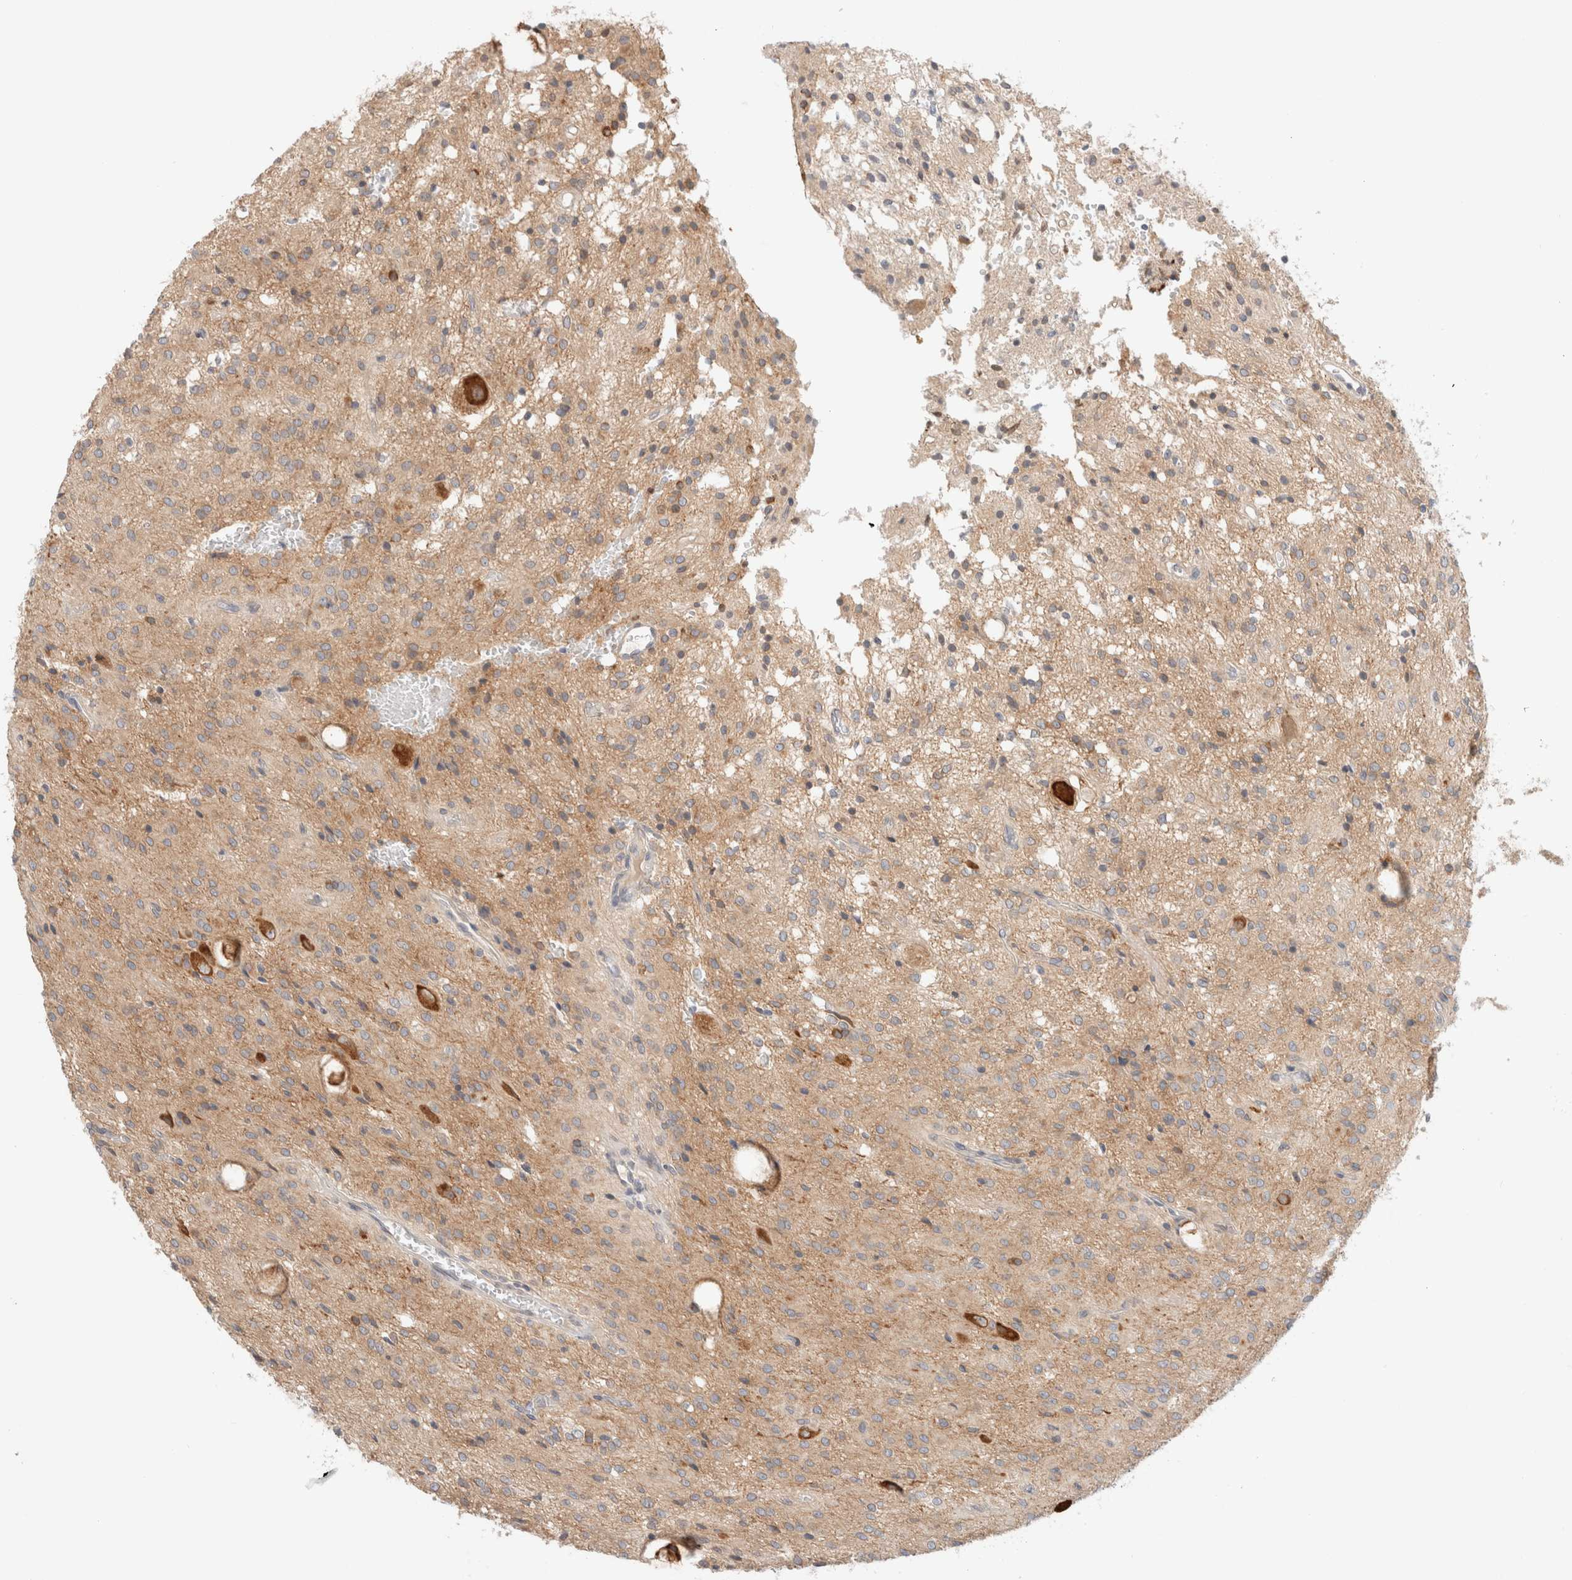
{"staining": {"intensity": "weak", "quantity": ">75%", "location": "cytoplasmic/membranous"}, "tissue": "glioma", "cell_type": "Tumor cells", "image_type": "cancer", "snomed": [{"axis": "morphology", "description": "Glioma, malignant, High grade"}, {"axis": "topography", "description": "Brain"}], "caption": "Protein expression analysis of glioma reveals weak cytoplasmic/membranous positivity in about >75% of tumor cells.", "gene": "MARK3", "patient": {"sex": "female", "age": 59}}